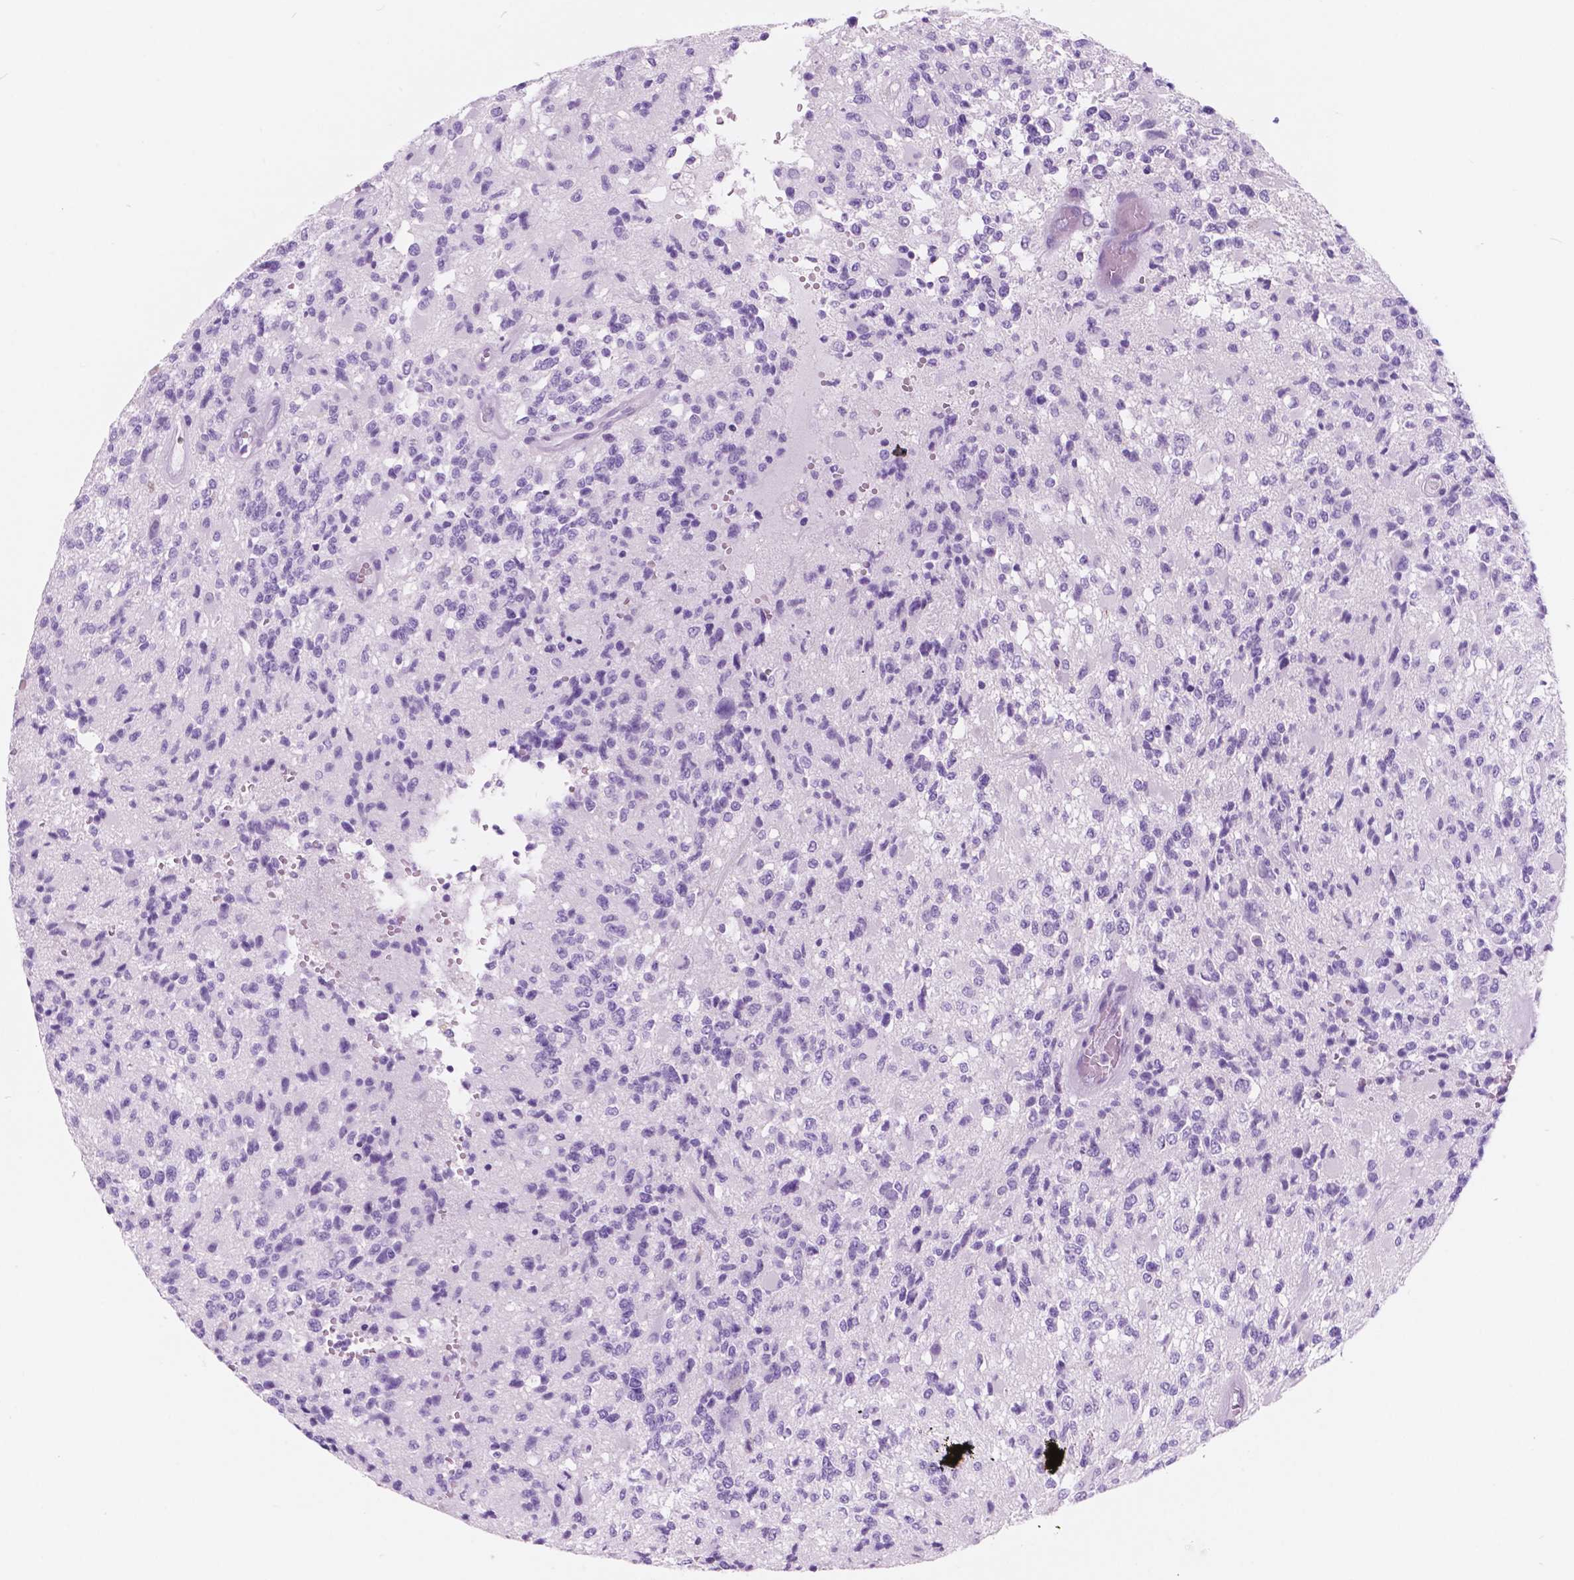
{"staining": {"intensity": "negative", "quantity": "none", "location": "none"}, "tissue": "glioma", "cell_type": "Tumor cells", "image_type": "cancer", "snomed": [{"axis": "morphology", "description": "Glioma, malignant, High grade"}, {"axis": "topography", "description": "Brain"}], "caption": "Glioma stained for a protein using immunohistochemistry shows no positivity tumor cells.", "gene": "CUZD1", "patient": {"sex": "female", "age": 63}}